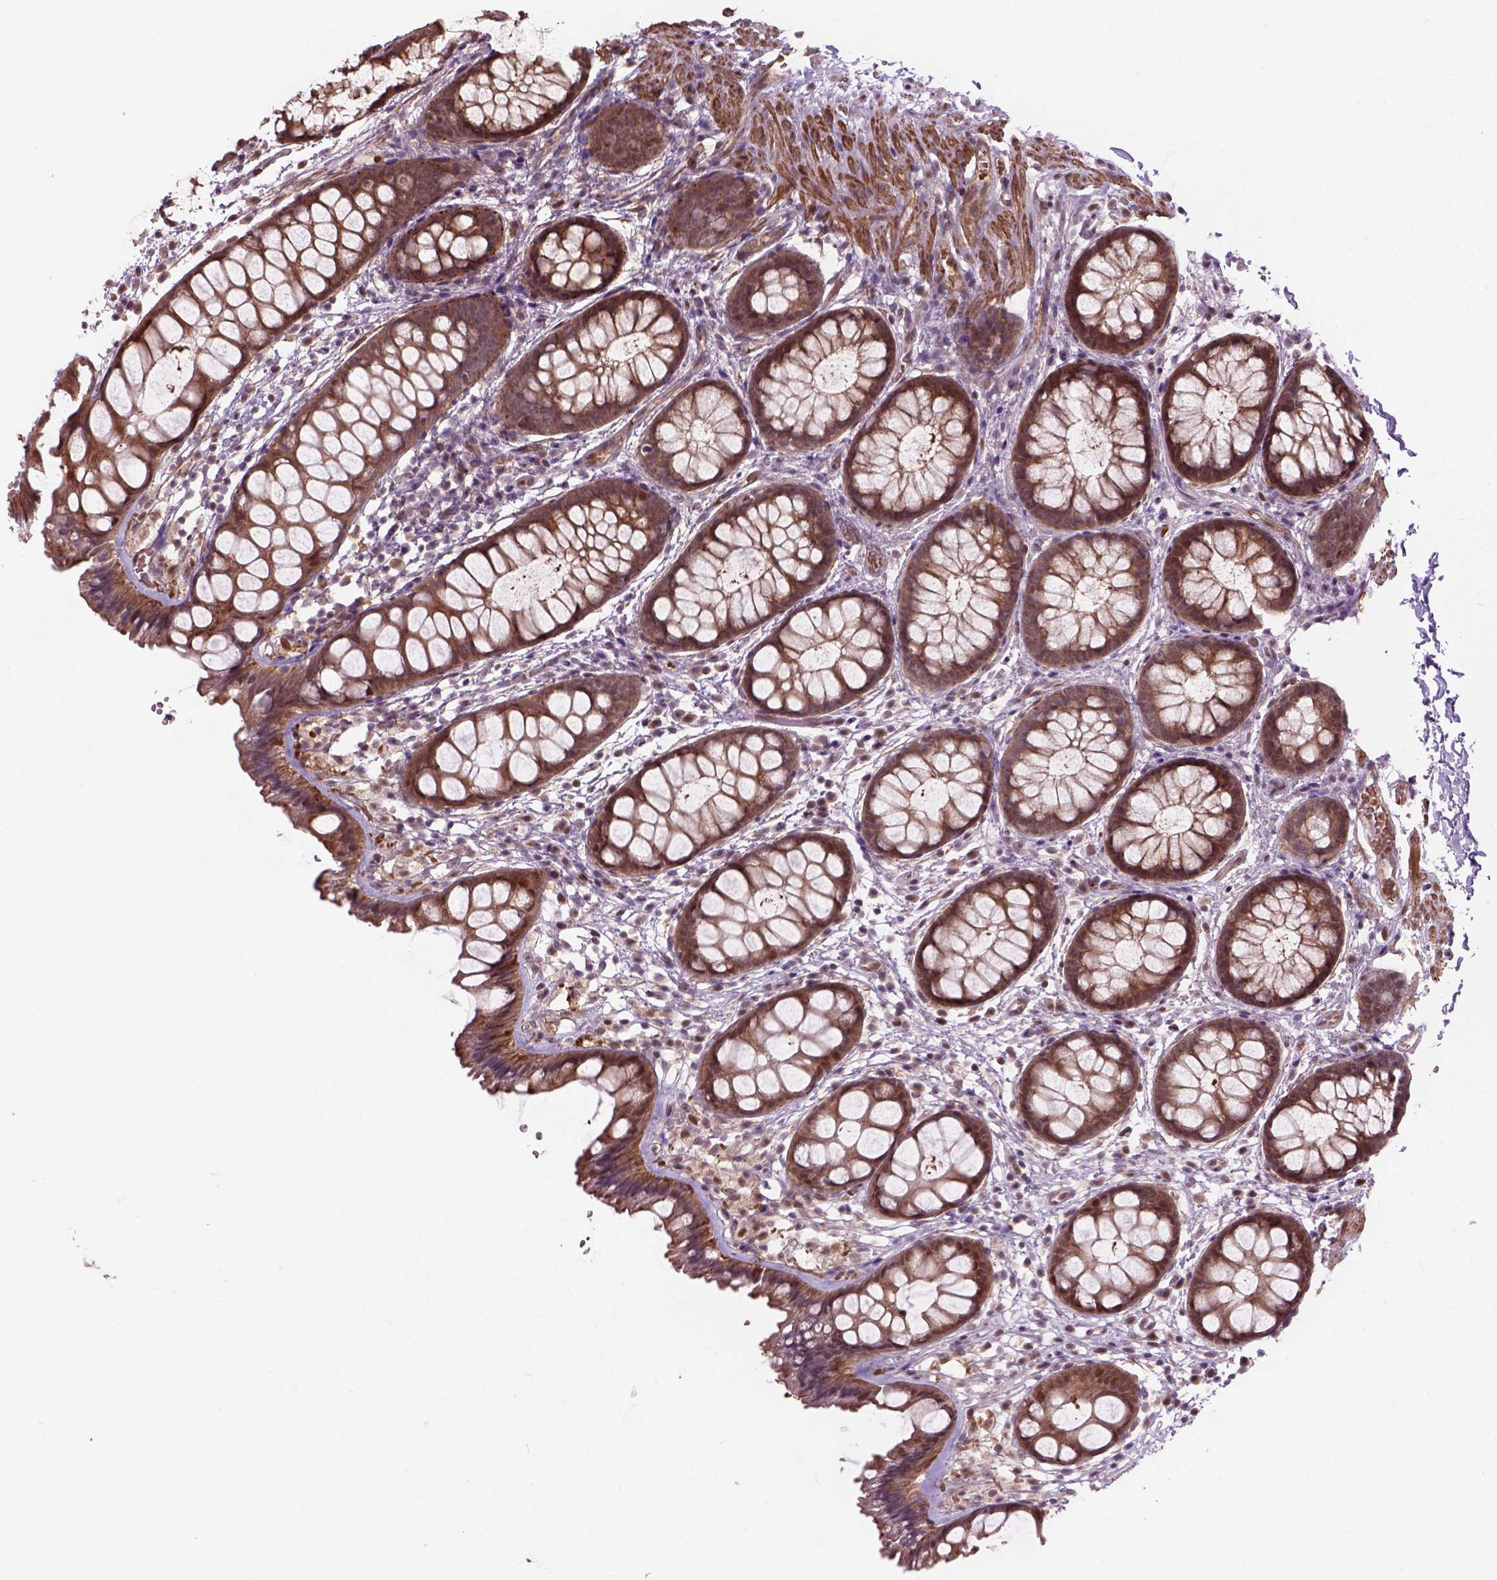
{"staining": {"intensity": "strong", "quantity": "25%-75%", "location": "cytoplasmic/membranous,nuclear"}, "tissue": "rectum", "cell_type": "Glandular cells", "image_type": "normal", "snomed": [{"axis": "morphology", "description": "Normal tissue, NOS"}, {"axis": "topography", "description": "Rectum"}], "caption": "Immunohistochemistry (IHC) (DAB (3,3'-diaminobenzidine)) staining of benign rectum displays strong cytoplasmic/membranous,nuclear protein expression in approximately 25%-75% of glandular cells.", "gene": "PSMD11", "patient": {"sex": "female", "age": 62}}